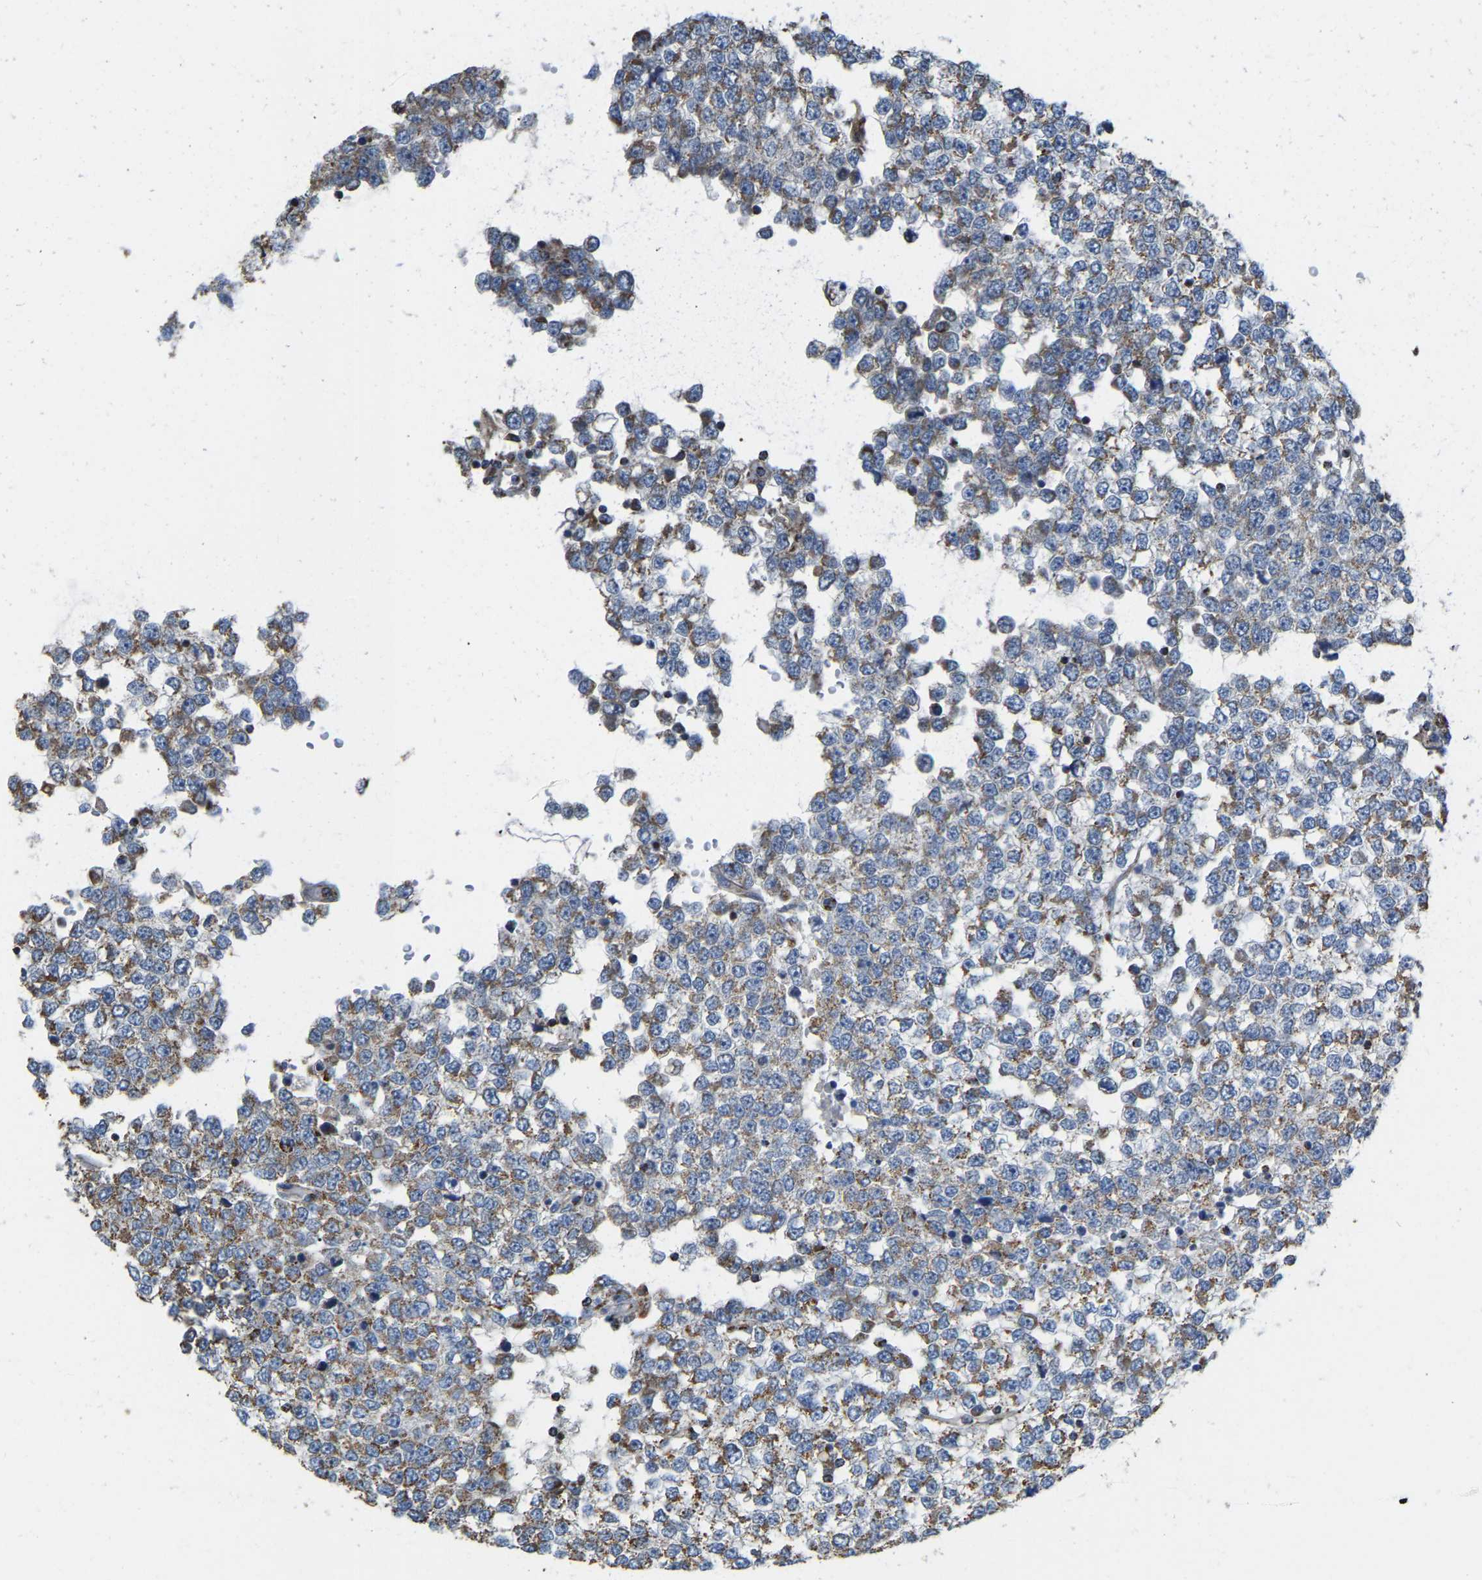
{"staining": {"intensity": "moderate", "quantity": "<25%", "location": "cytoplasmic/membranous"}, "tissue": "testis cancer", "cell_type": "Tumor cells", "image_type": "cancer", "snomed": [{"axis": "morphology", "description": "Seminoma, NOS"}, {"axis": "topography", "description": "Testis"}], "caption": "Immunohistochemistry (IHC) of testis seminoma reveals low levels of moderate cytoplasmic/membranous staining in about <25% of tumor cells.", "gene": "CBLB", "patient": {"sex": "male", "age": 65}}